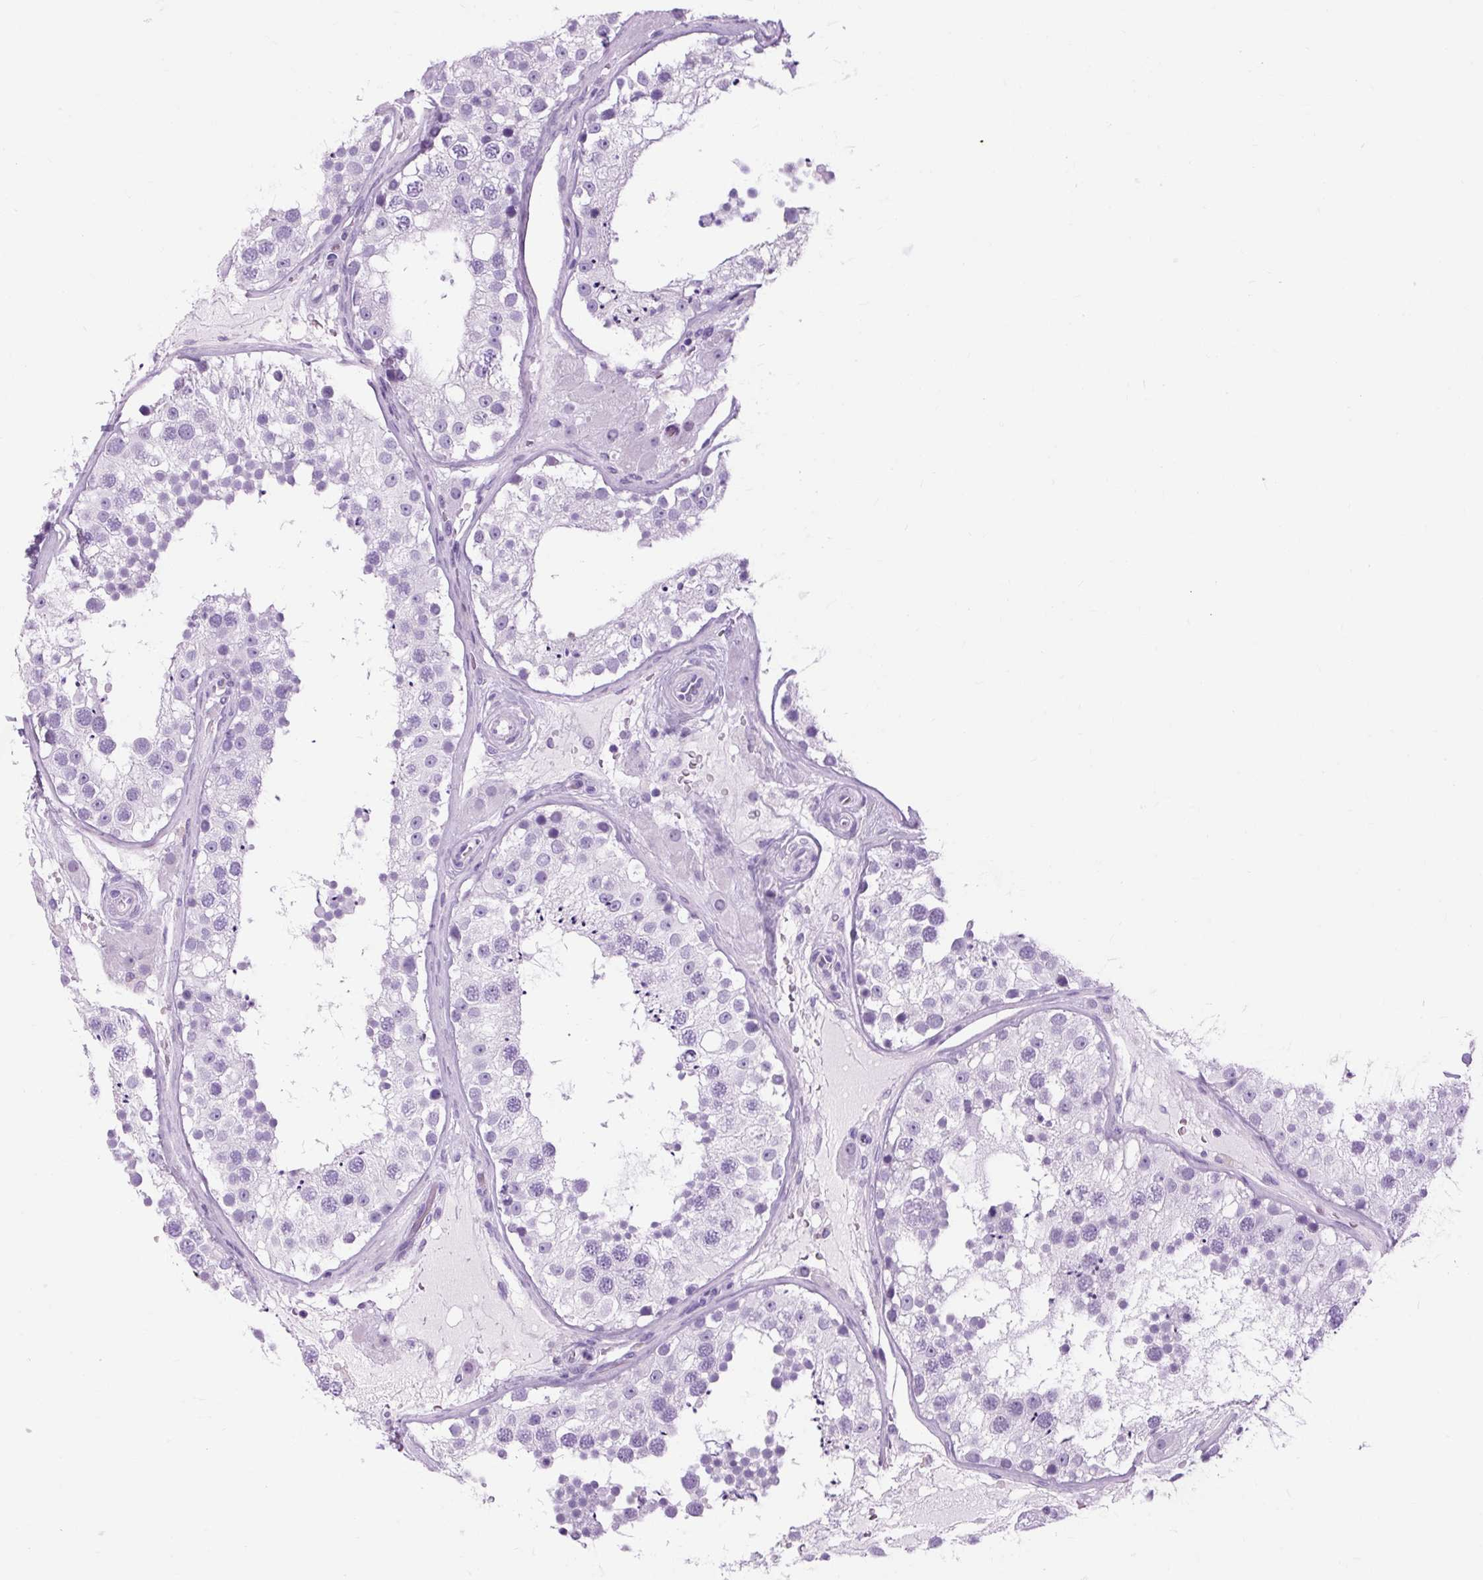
{"staining": {"intensity": "negative", "quantity": "none", "location": "none"}, "tissue": "testis", "cell_type": "Cells in seminiferous ducts", "image_type": "normal", "snomed": [{"axis": "morphology", "description": "Normal tissue, NOS"}, {"axis": "topography", "description": "Testis"}], "caption": "Immunohistochemistry (IHC) histopathology image of benign testis: testis stained with DAB (3,3'-diaminobenzidine) displays no significant protein positivity in cells in seminiferous ducts.", "gene": "OOEP", "patient": {"sex": "male", "age": 26}}